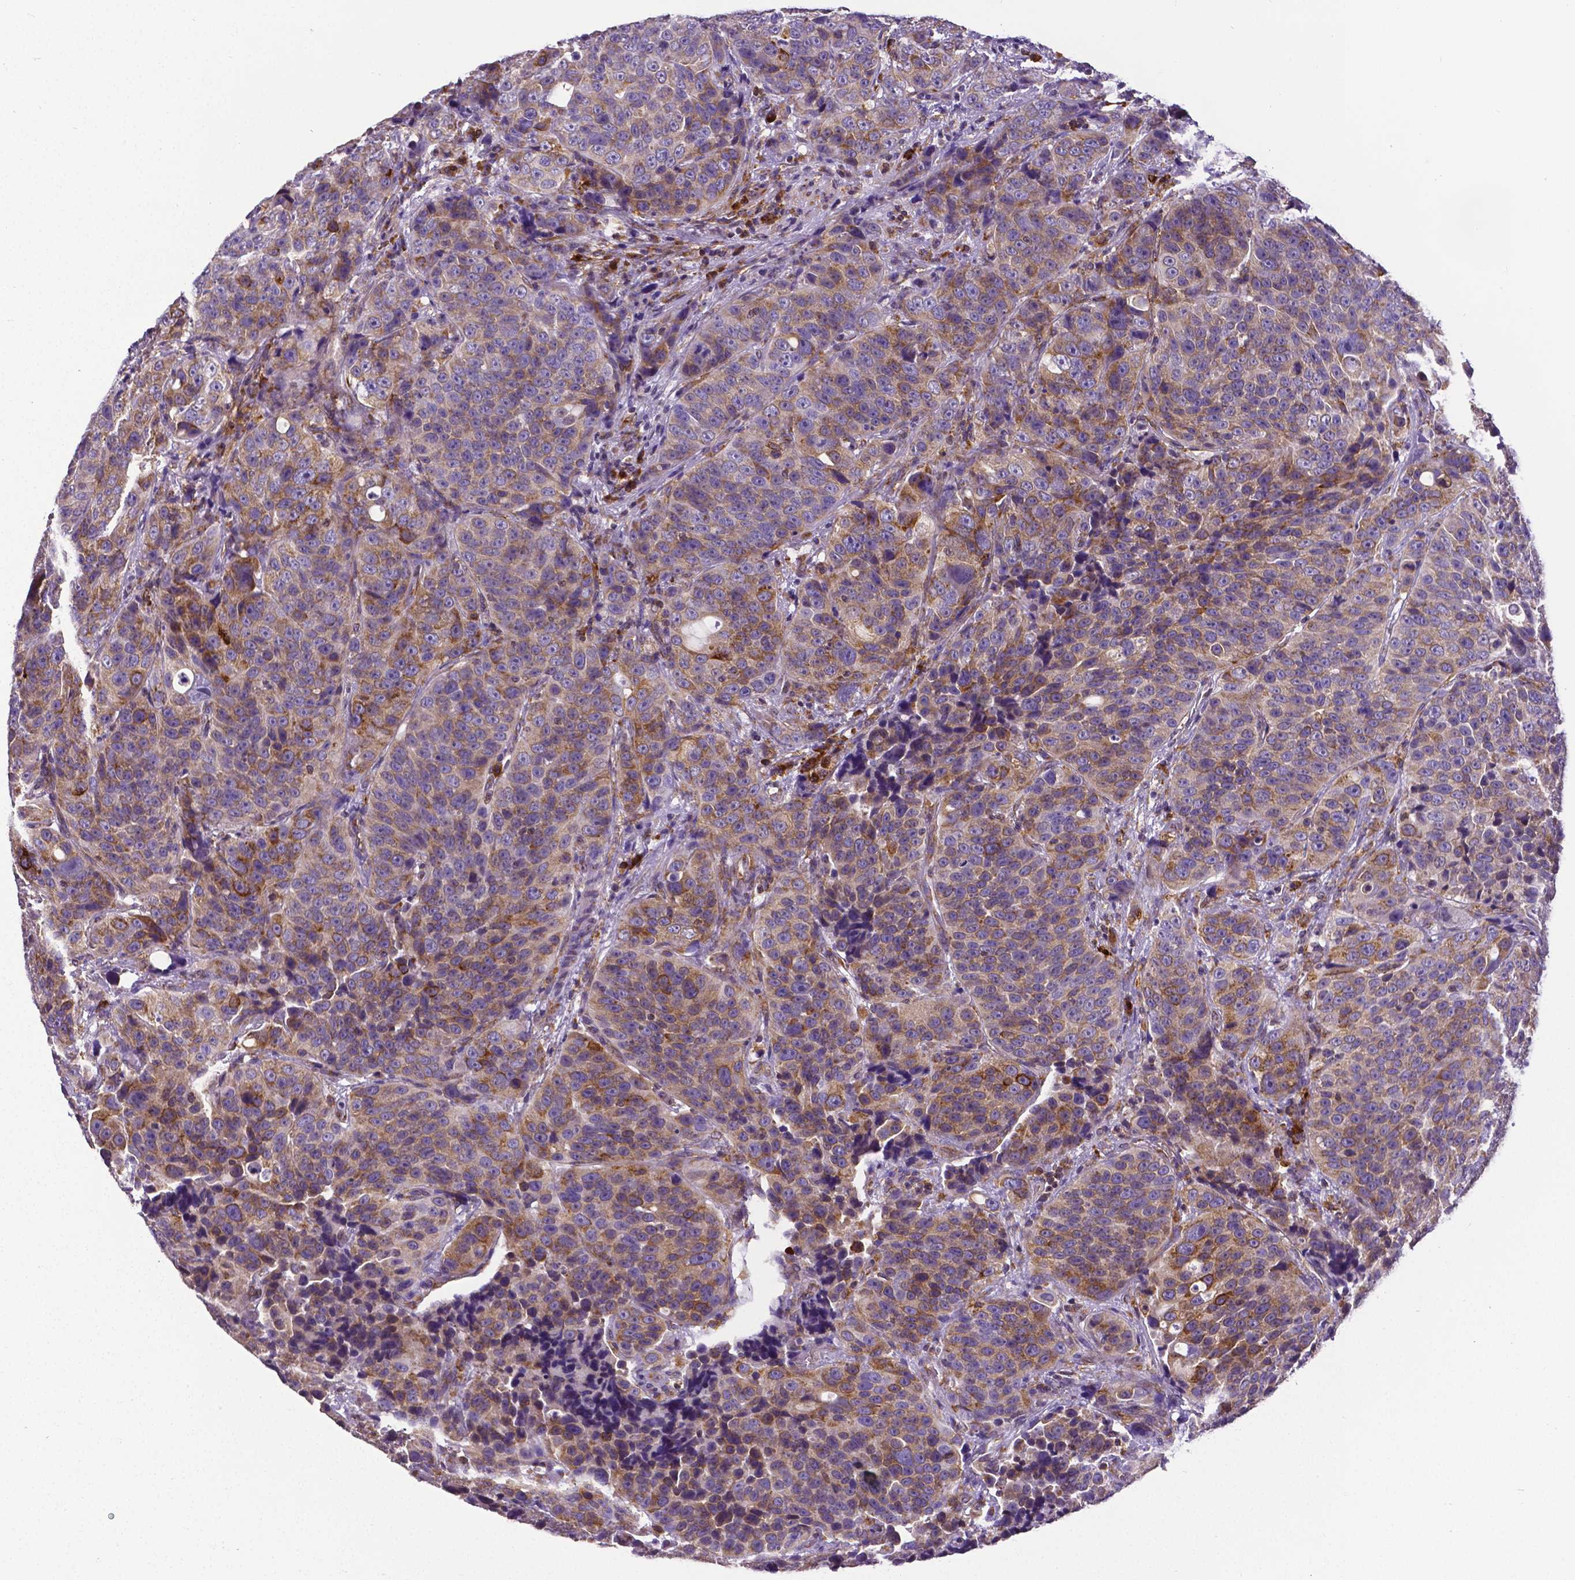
{"staining": {"intensity": "moderate", "quantity": "25%-75%", "location": "cytoplasmic/membranous"}, "tissue": "urothelial cancer", "cell_type": "Tumor cells", "image_type": "cancer", "snomed": [{"axis": "morphology", "description": "Urothelial carcinoma, NOS"}, {"axis": "topography", "description": "Urinary bladder"}], "caption": "Protein analysis of transitional cell carcinoma tissue reveals moderate cytoplasmic/membranous staining in approximately 25%-75% of tumor cells. (brown staining indicates protein expression, while blue staining denotes nuclei).", "gene": "MTDH", "patient": {"sex": "male", "age": 52}}